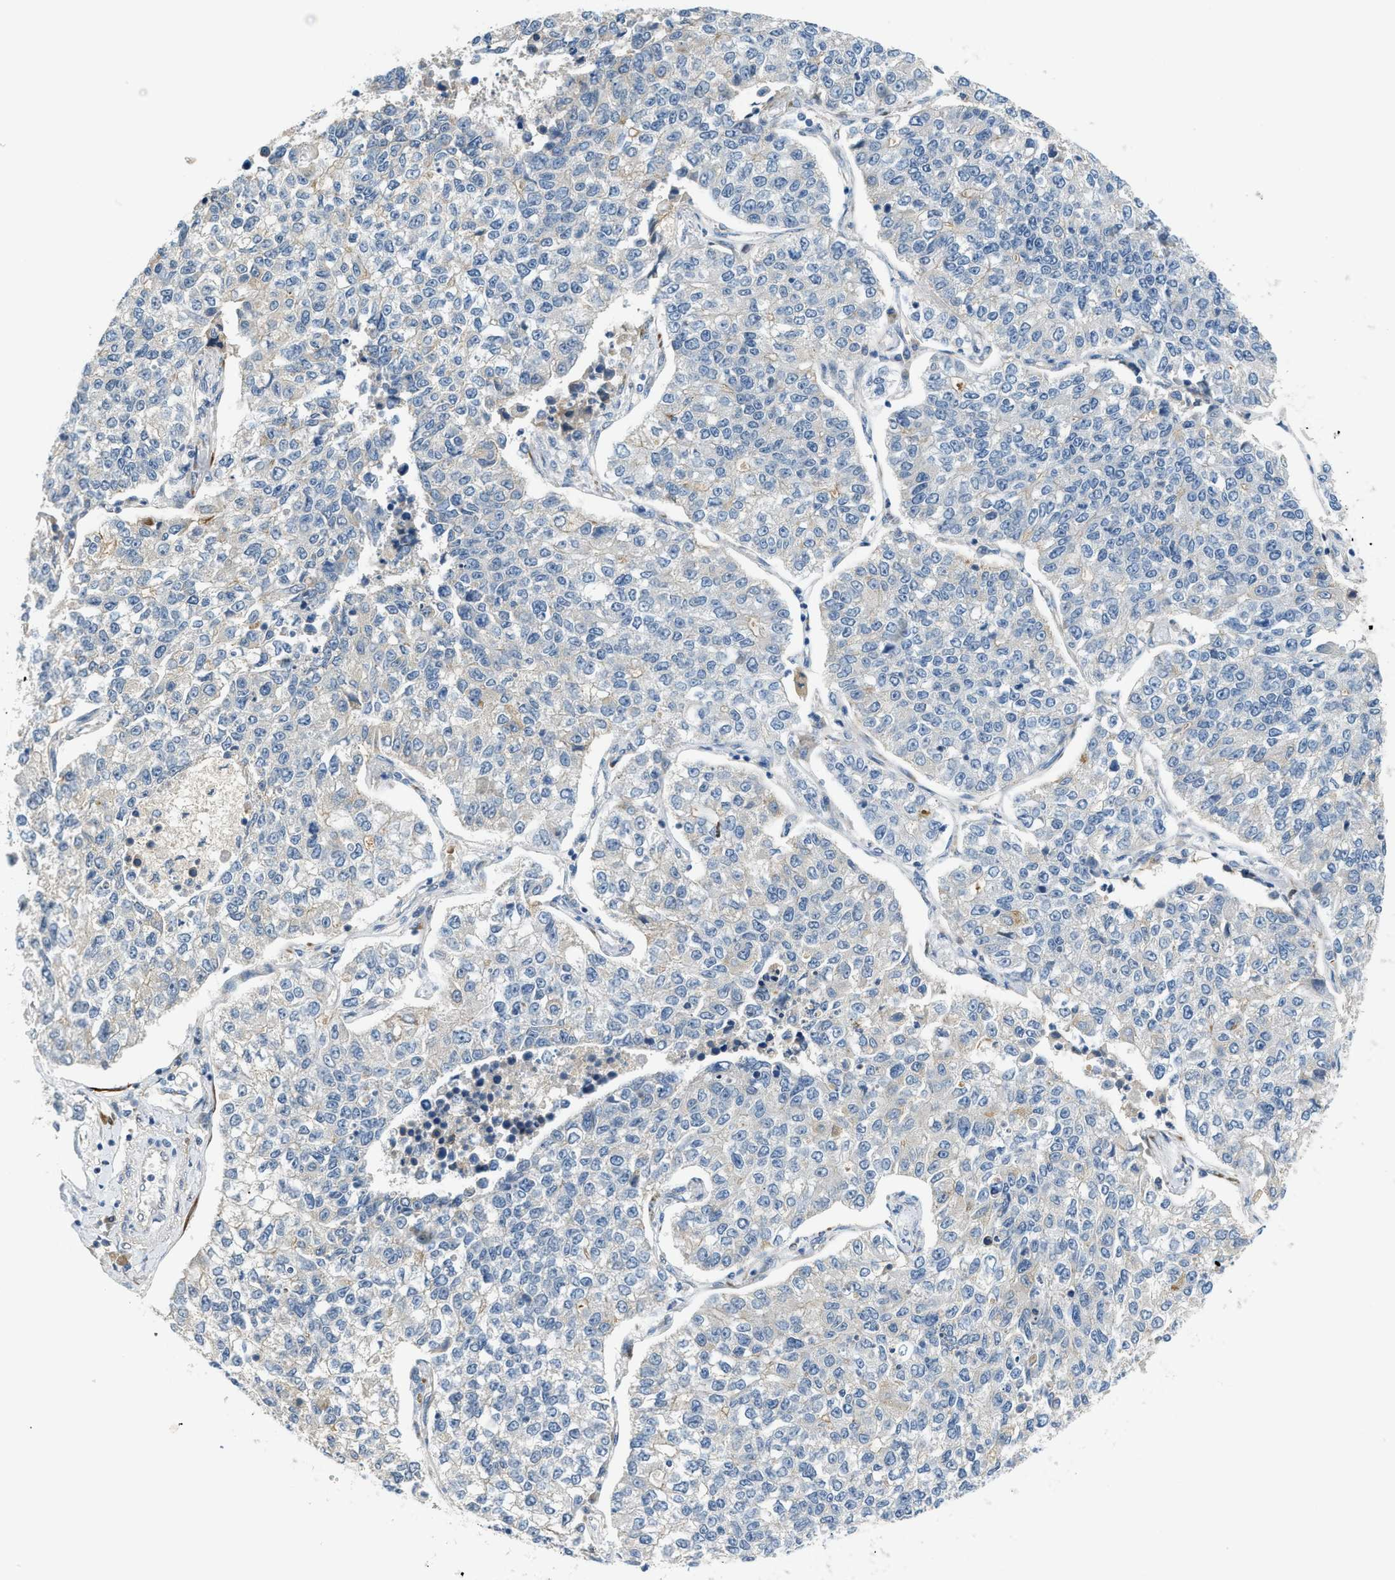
{"staining": {"intensity": "negative", "quantity": "none", "location": "none"}, "tissue": "lung cancer", "cell_type": "Tumor cells", "image_type": "cancer", "snomed": [{"axis": "morphology", "description": "Adenocarcinoma, NOS"}, {"axis": "topography", "description": "Lung"}], "caption": "Immunohistochemistry of human lung adenocarcinoma reveals no staining in tumor cells. (DAB immunohistochemistry with hematoxylin counter stain).", "gene": "TMEM154", "patient": {"sex": "male", "age": 49}}